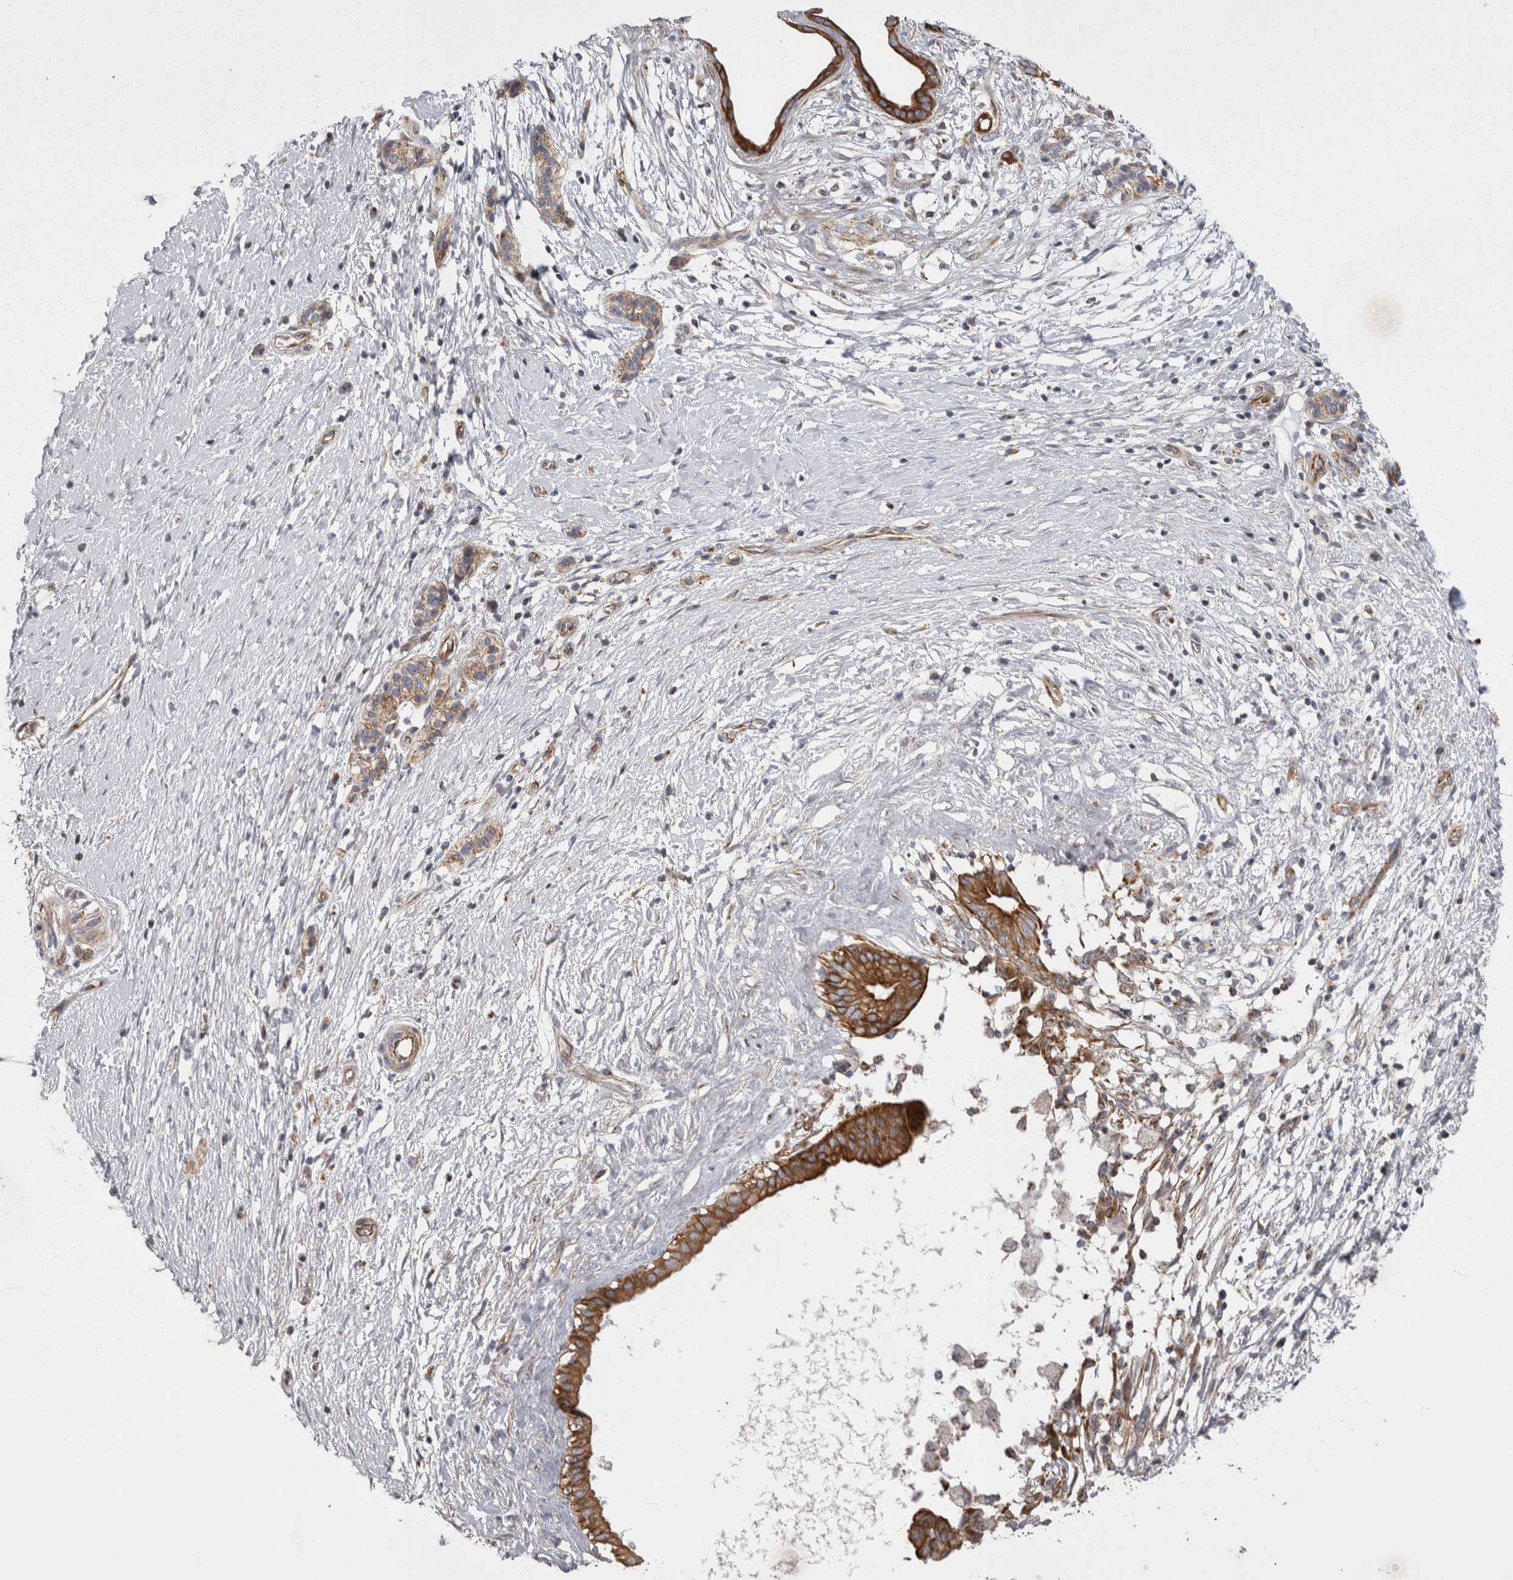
{"staining": {"intensity": "strong", "quantity": ">75%", "location": "cytoplasmic/membranous"}, "tissue": "pancreatic cancer", "cell_type": "Tumor cells", "image_type": "cancer", "snomed": [{"axis": "morphology", "description": "Adenocarcinoma, NOS"}, {"axis": "topography", "description": "Pancreas"}], "caption": "Immunohistochemical staining of pancreatic cancer (adenocarcinoma) displays high levels of strong cytoplasmic/membranous protein expression in about >75% of tumor cells.", "gene": "TSPOAP1", "patient": {"sex": "male", "age": 50}}